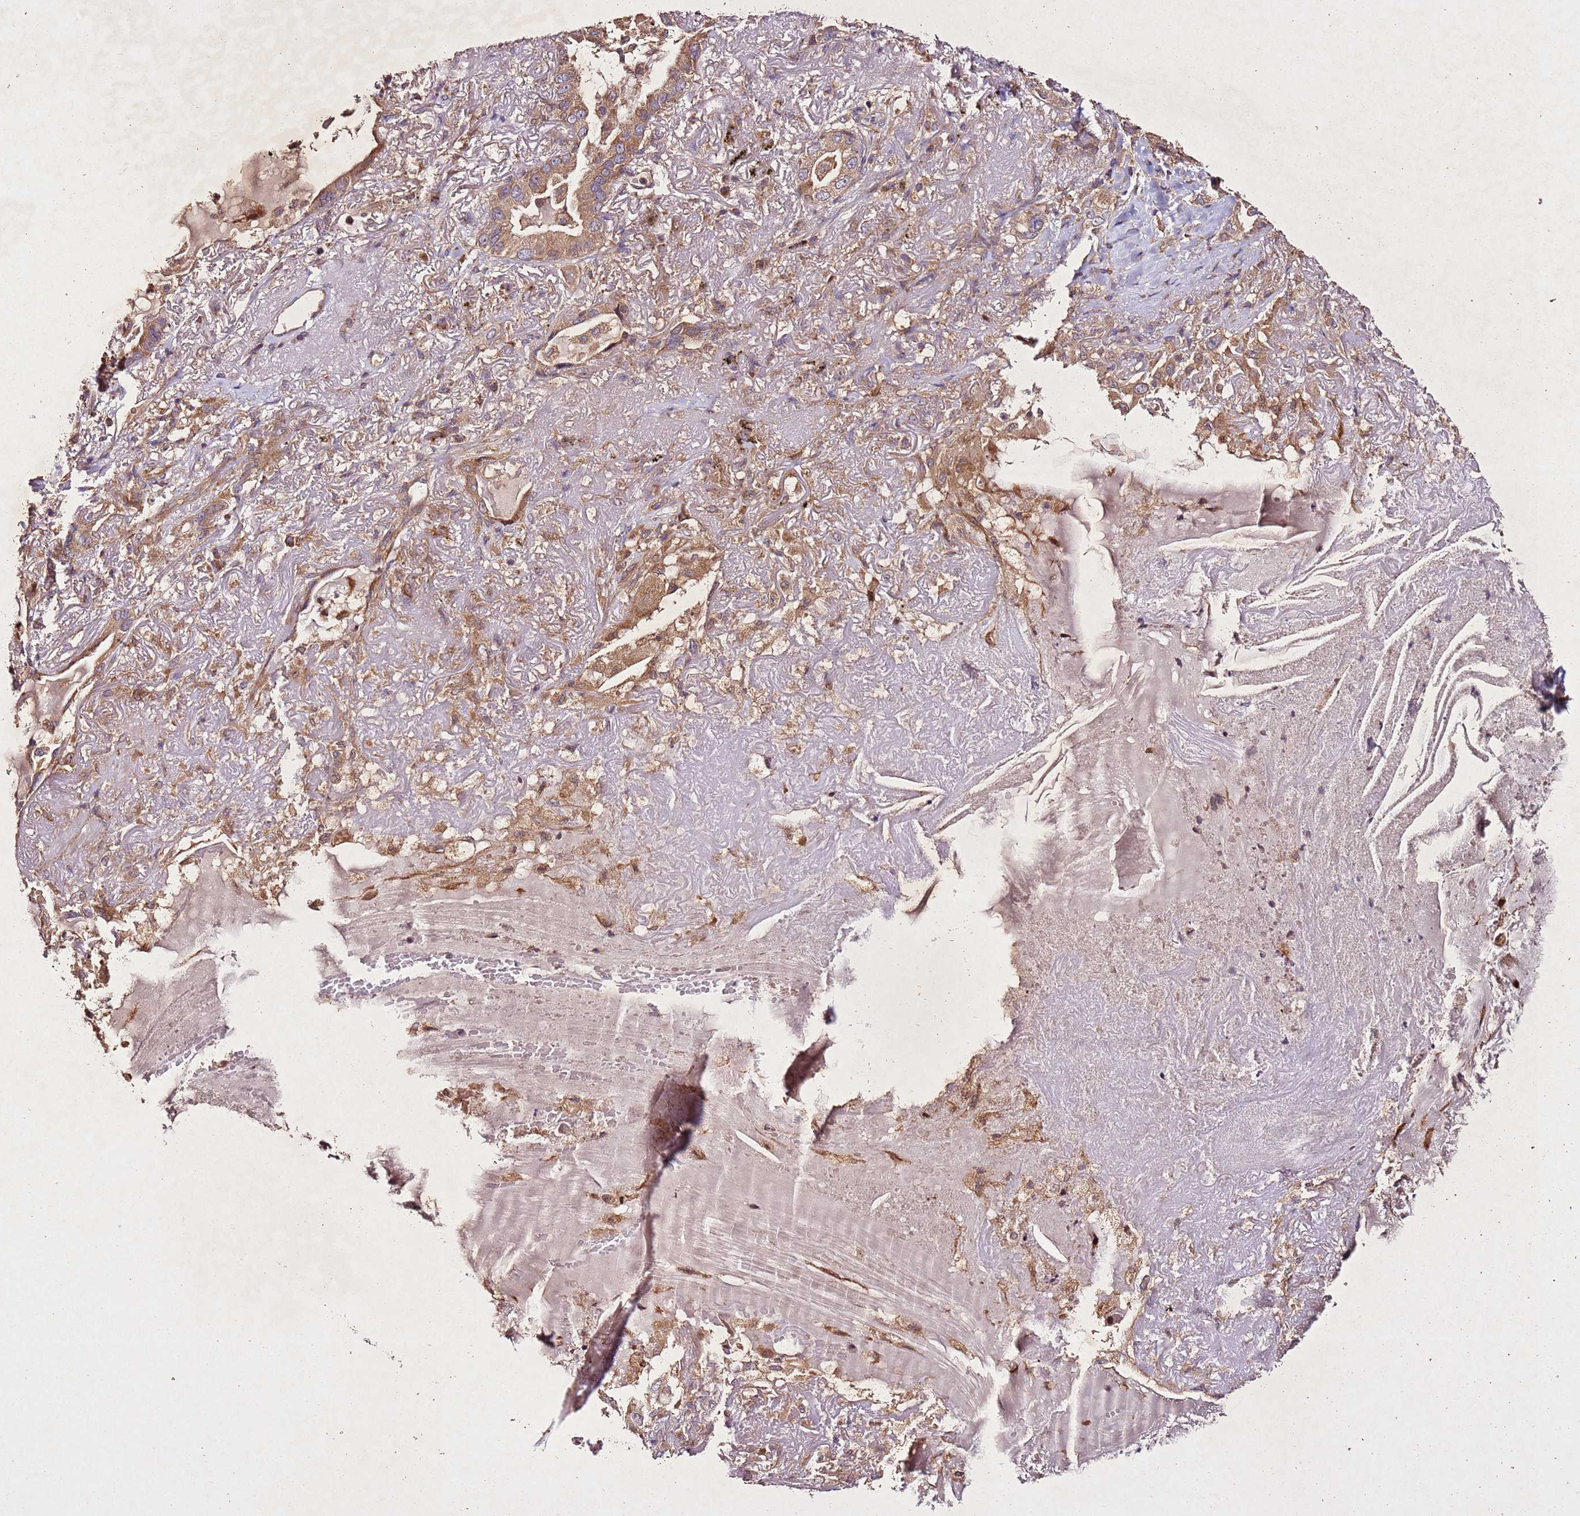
{"staining": {"intensity": "moderate", "quantity": ">75%", "location": "cytoplasmic/membranous"}, "tissue": "lung cancer", "cell_type": "Tumor cells", "image_type": "cancer", "snomed": [{"axis": "morphology", "description": "Adenocarcinoma, NOS"}, {"axis": "topography", "description": "Lung"}], "caption": "The immunohistochemical stain labels moderate cytoplasmic/membranous expression in tumor cells of lung cancer (adenocarcinoma) tissue. Nuclei are stained in blue.", "gene": "PTMA", "patient": {"sex": "female", "age": 69}}